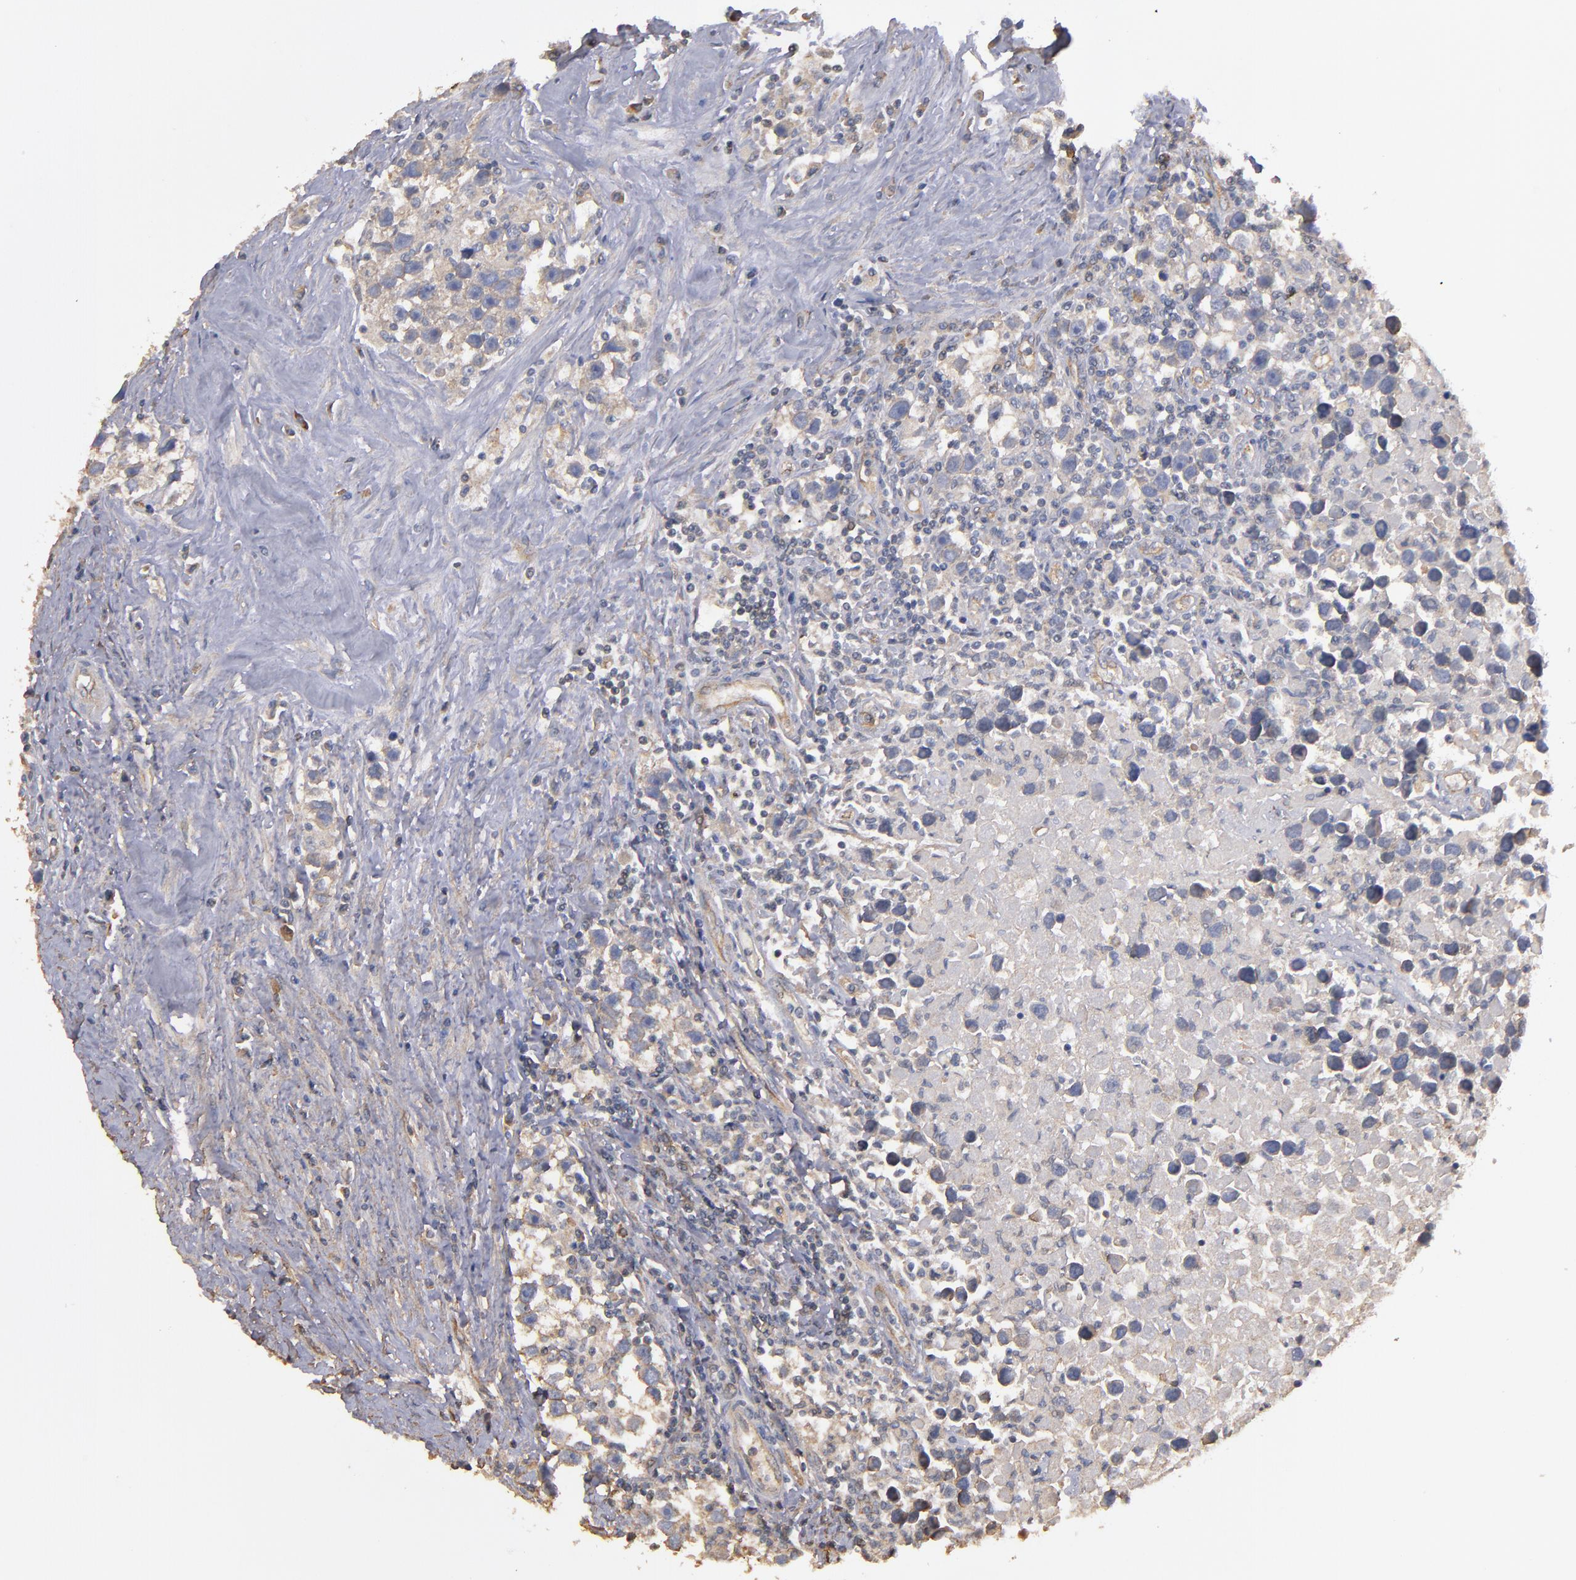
{"staining": {"intensity": "weak", "quantity": ">75%", "location": "cytoplasmic/membranous"}, "tissue": "testis cancer", "cell_type": "Tumor cells", "image_type": "cancer", "snomed": [{"axis": "morphology", "description": "Seminoma, NOS"}, {"axis": "topography", "description": "Testis"}], "caption": "Human testis seminoma stained with a brown dye shows weak cytoplasmic/membranous positive positivity in approximately >75% of tumor cells.", "gene": "DMD", "patient": {"sex": "male", "age": 43}}